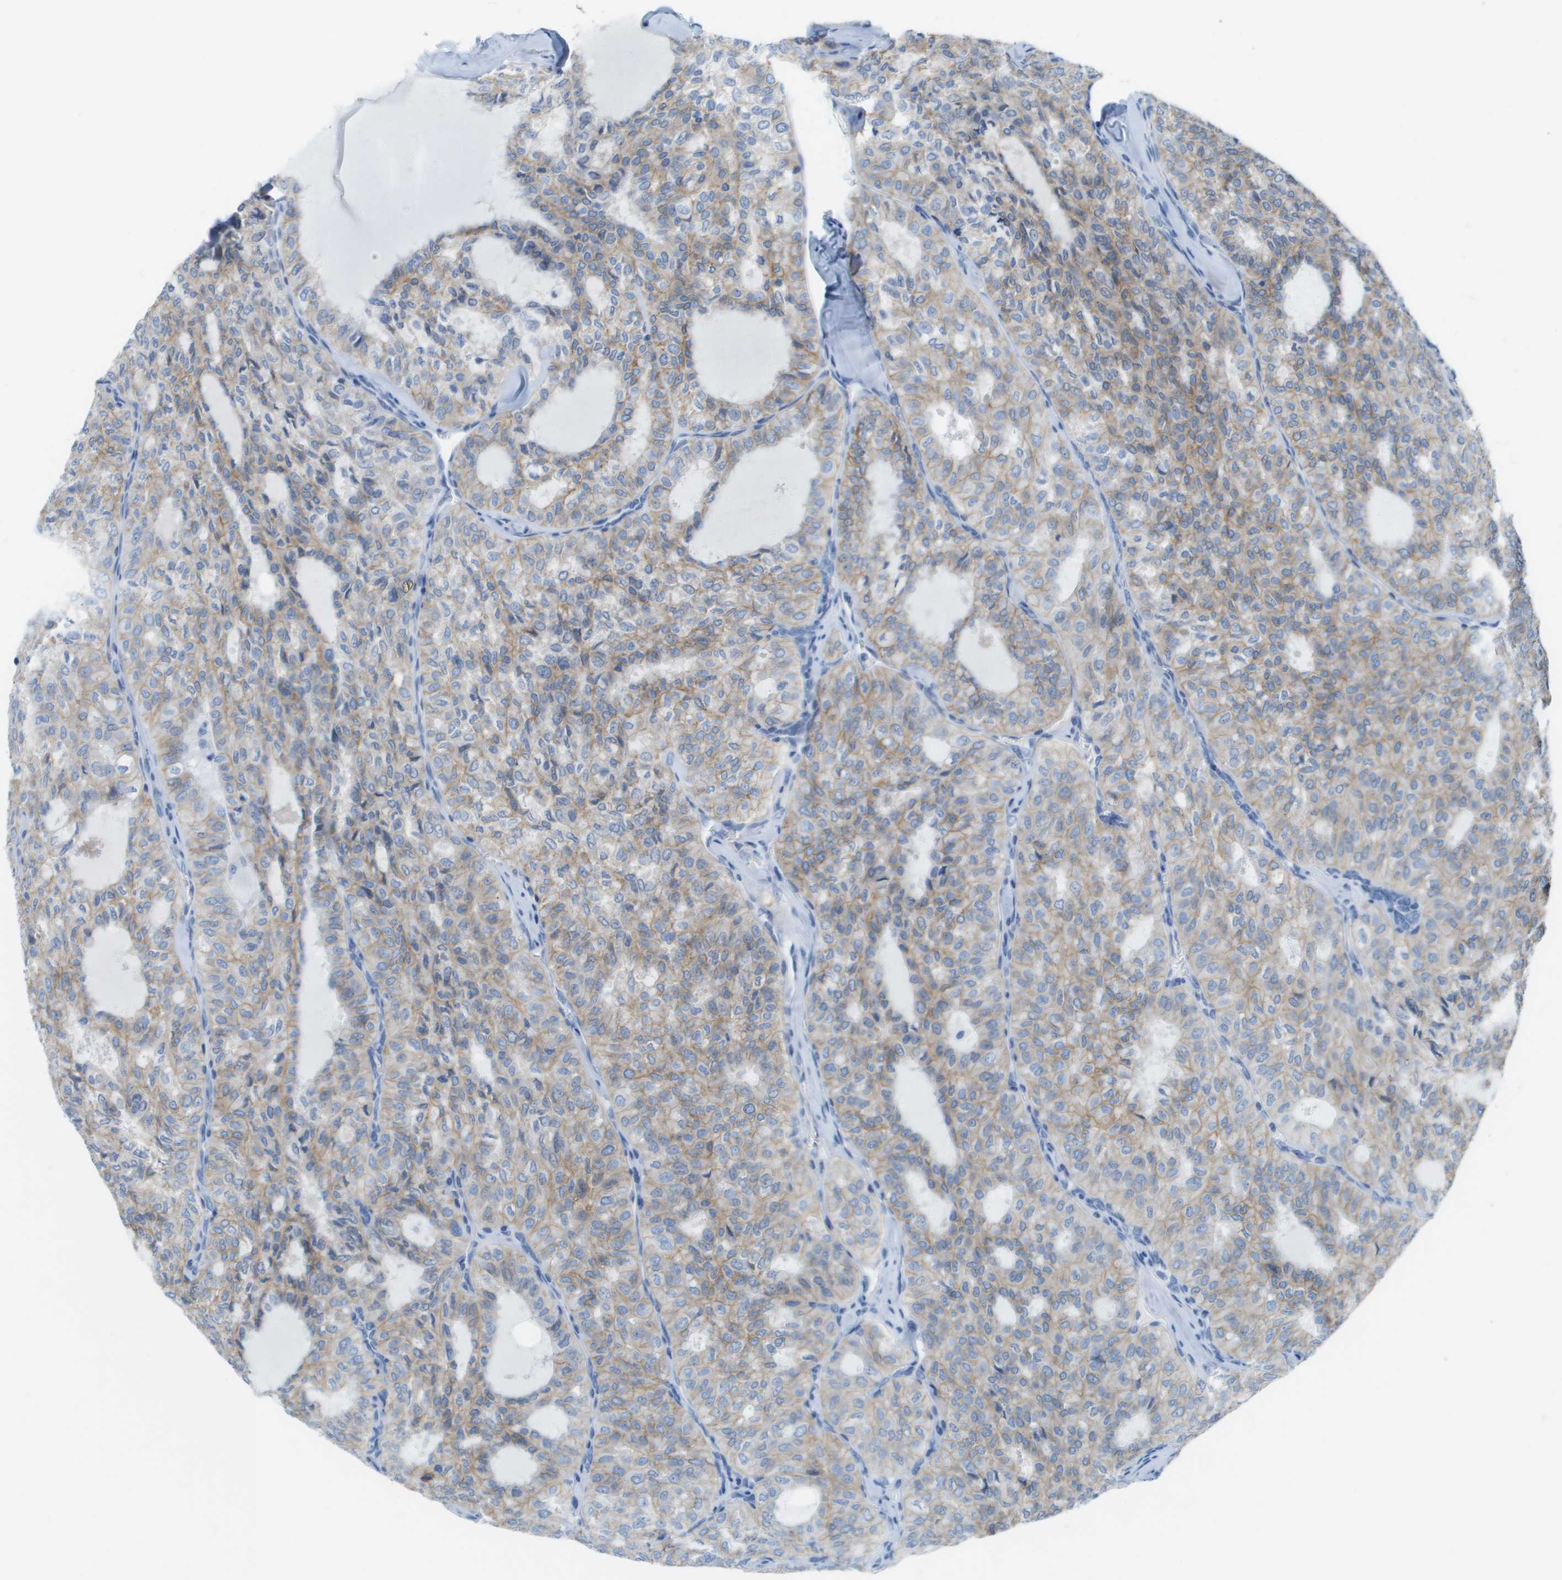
{"staining": {"intensity": "weak", "quantity": "25%-75%", "location": "cytoplasmic/membranous"}, "tissue": "thyroid cancer", "cell_type": "Tumor cells", "image_type": "cancer", "snomed": [{"axis": "morphology", "description": "Follicular adenoma carcinoma, NOS"}, {"axis": "topography", "description": "Thyroid gland"}], "caption": "Immunohistochemical staining of human thyroid cancer (follicular adenoma carcinoma) displays low levels of weak cytoplasmic/membranous protein staining in about 25%-75% of tumor cells. The staining was performed using DAB (3,3'-diaminobenzidine), with brown indicating positive protein expression. Nuclei are stained blue with hematoxylin.", "gene": "CD46", "patient": {"sex": "male", "age": 75}}